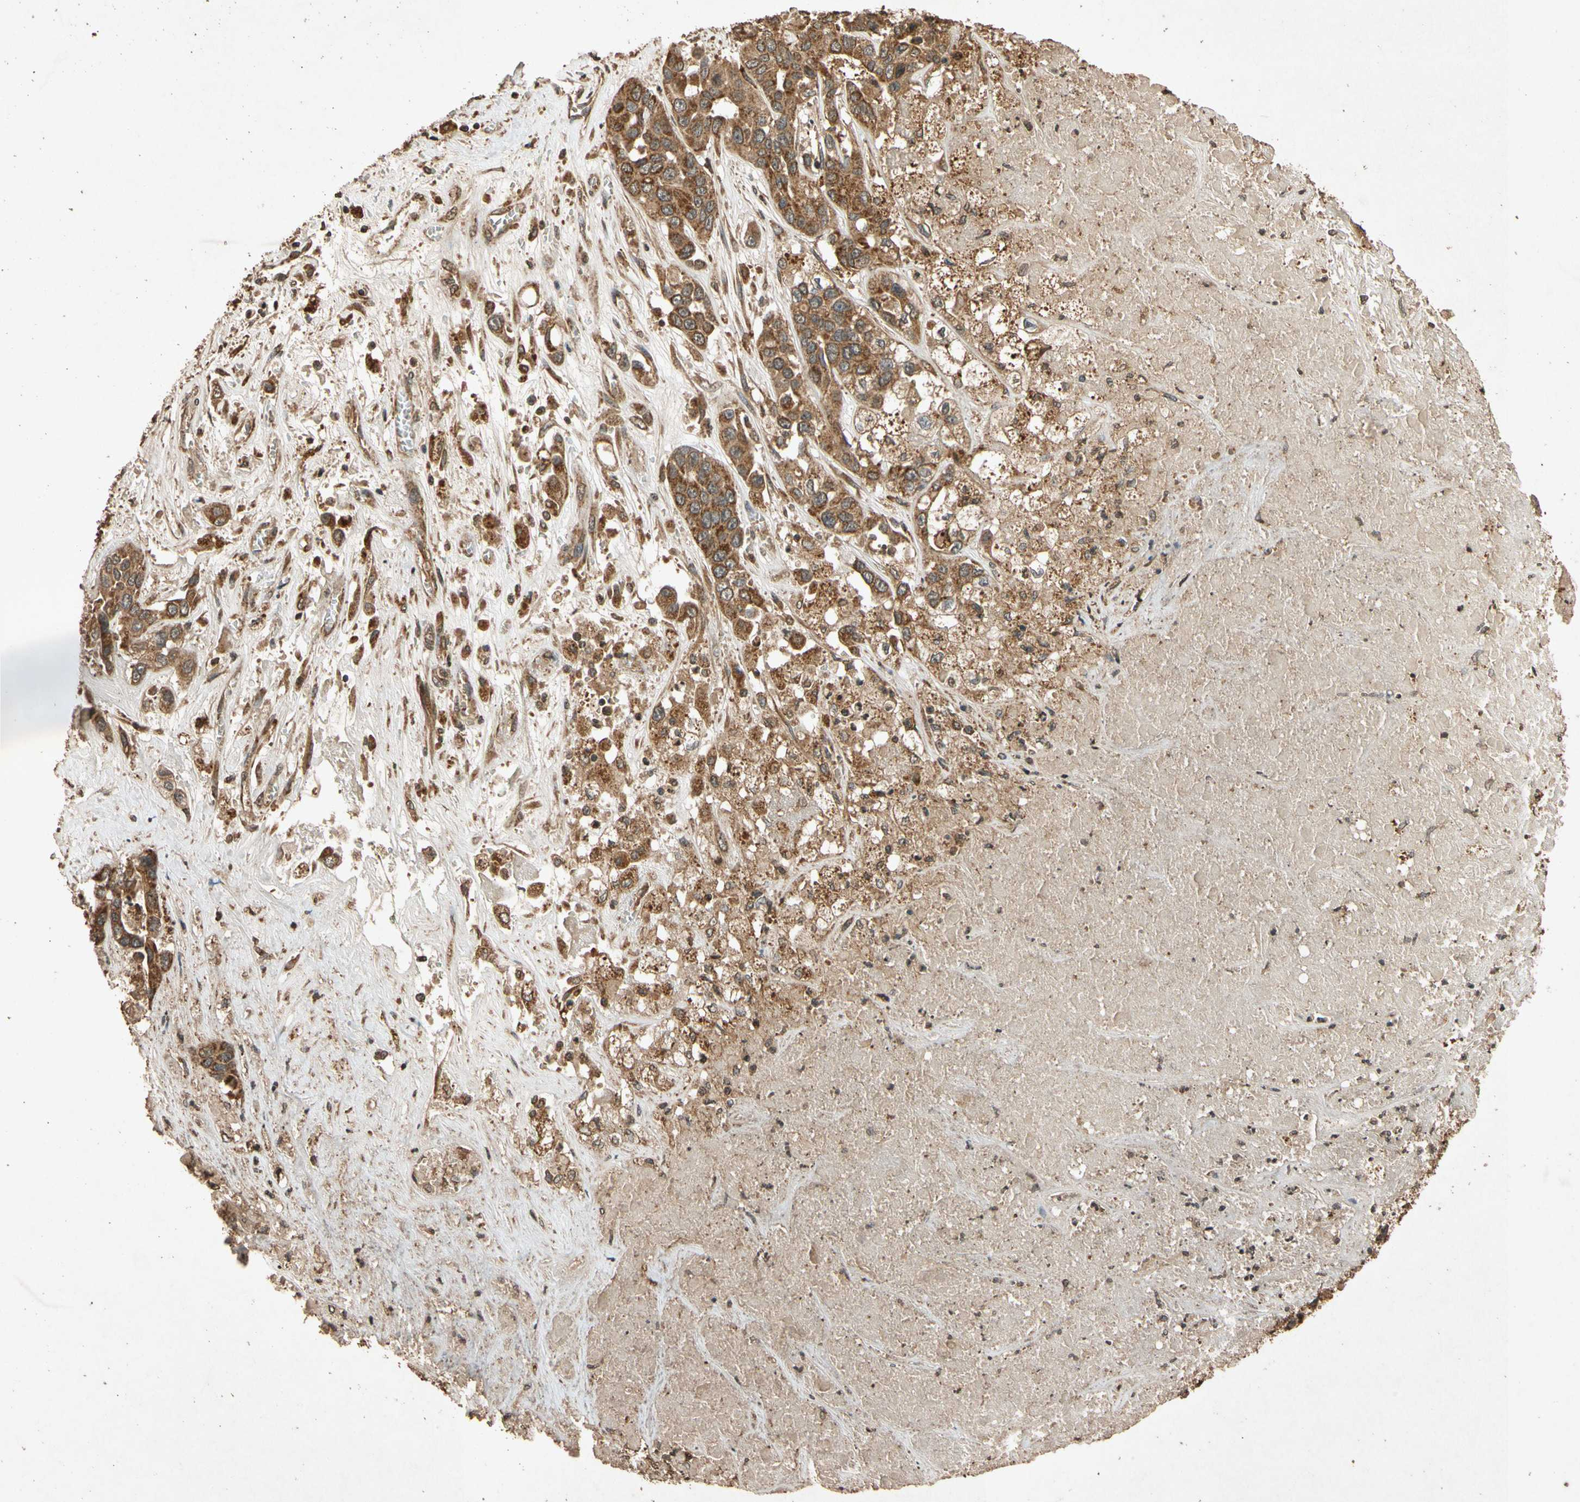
{"staining": {"intensity": "moderate", "quantity": ">75%", "location": "cytoplasmic/membranous"}, "tissue": "liver cancer", "cell_type": "Tumor cells", "image_type": "cancer", "snomed": [{"axis": "morphology", "description": "Cholangiocarcinoma"}, {"axis": "topography", "description": "Liver"}], "caption": "DAB immunohistochemical staining of human liver cancer (cholangiocarcinoma) reveals moderate cytoplasmic/membranous protein expression in approximately >75% of tumor cells. The staining was performed using DAB to visualize the protein expression in brown, while the nuclei were stained in blue with hematoxylin (Magnification: 20x).", "gene": "TXN2", "patient": {"sex": "female", "age": 52}}